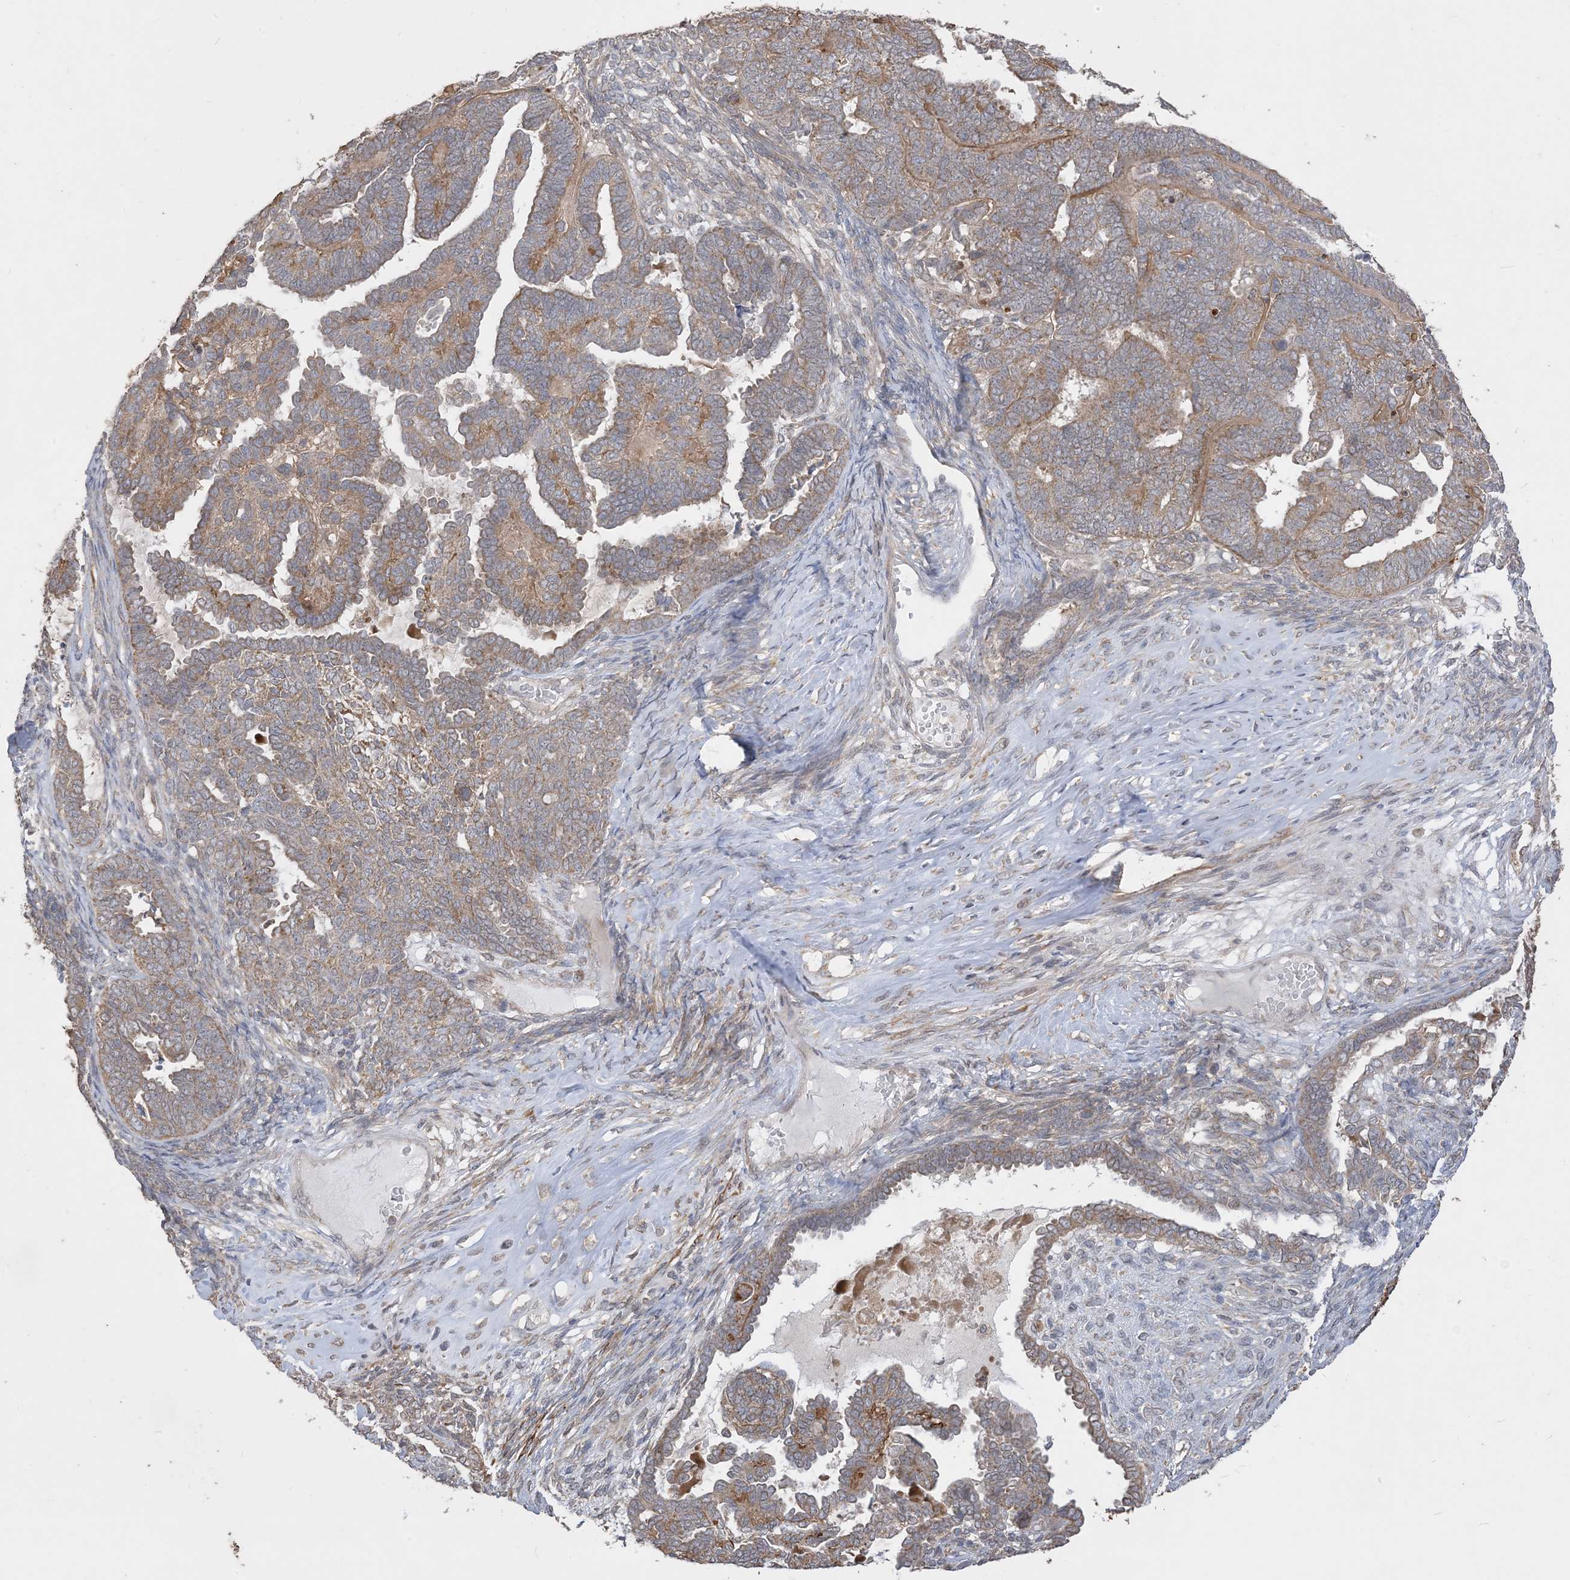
{"staining": {"intensity": "strong", "quantity": "25%-75%", "location": "cytoplasmic/membranous"}, "tissue": "endometrial cancer", "cell_type": "Tumor cells", "image_type": "cancer", "snomed": [{"axis": "morphology", "description": "Neoplasm, malignant, NOS"}, {"axis": "topography", "description": "Endometrium"}], "caption": "This image exhibits immunohistochemistry staining of endometrial malignant neoplasm, with high strong cytoplasmic/membranous staining in about 25%-75% of tumor cells.", "gene": "SIRT3", "patient": {"sex": "female", "age": 74}}